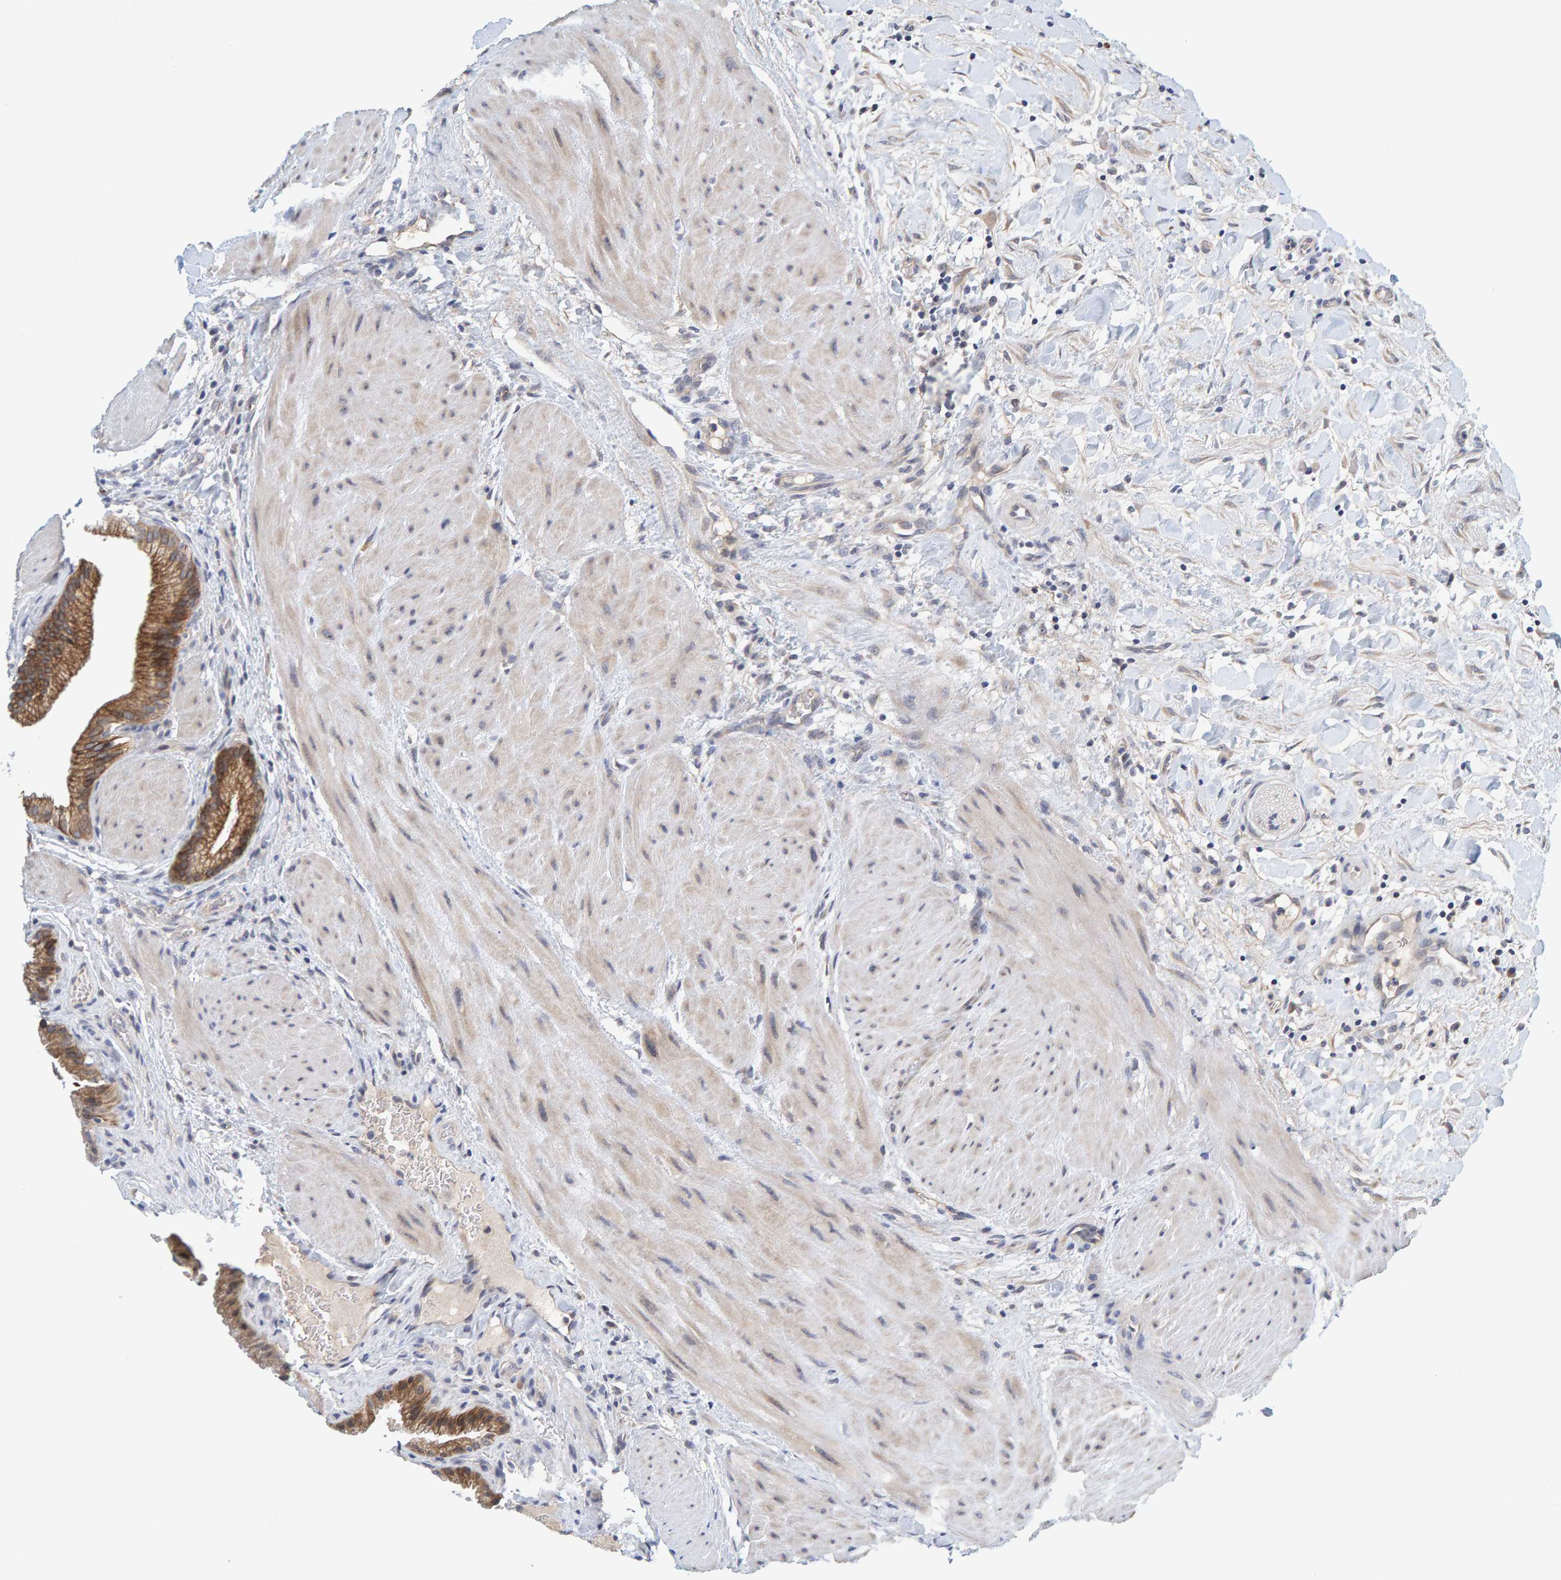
{"staining": {"intensity": "moderate", "quantity": "25%-75%", "location": "cytoplasmic/membranous"}, "tissue": "gallbladder", "cell_type": "Glandular cells", "image_type": "normal", "snomed": [{"axis": "morphology", "description": "Normal tissue, NOS"}, {"axis": "topography", "description": "Gallbladder"}], "caption": "Immunohistochemical staining of unremarkable human gallbladder shows 25%-75% levels of moderate cytoplasmic/membranous protein staining in approximately 25%-75% of glandular cells. (DAB IHC with brightfield microscopy, high magnification).", "gene": "ZNF77", "patient": {"sex": "male", "age": 49}}